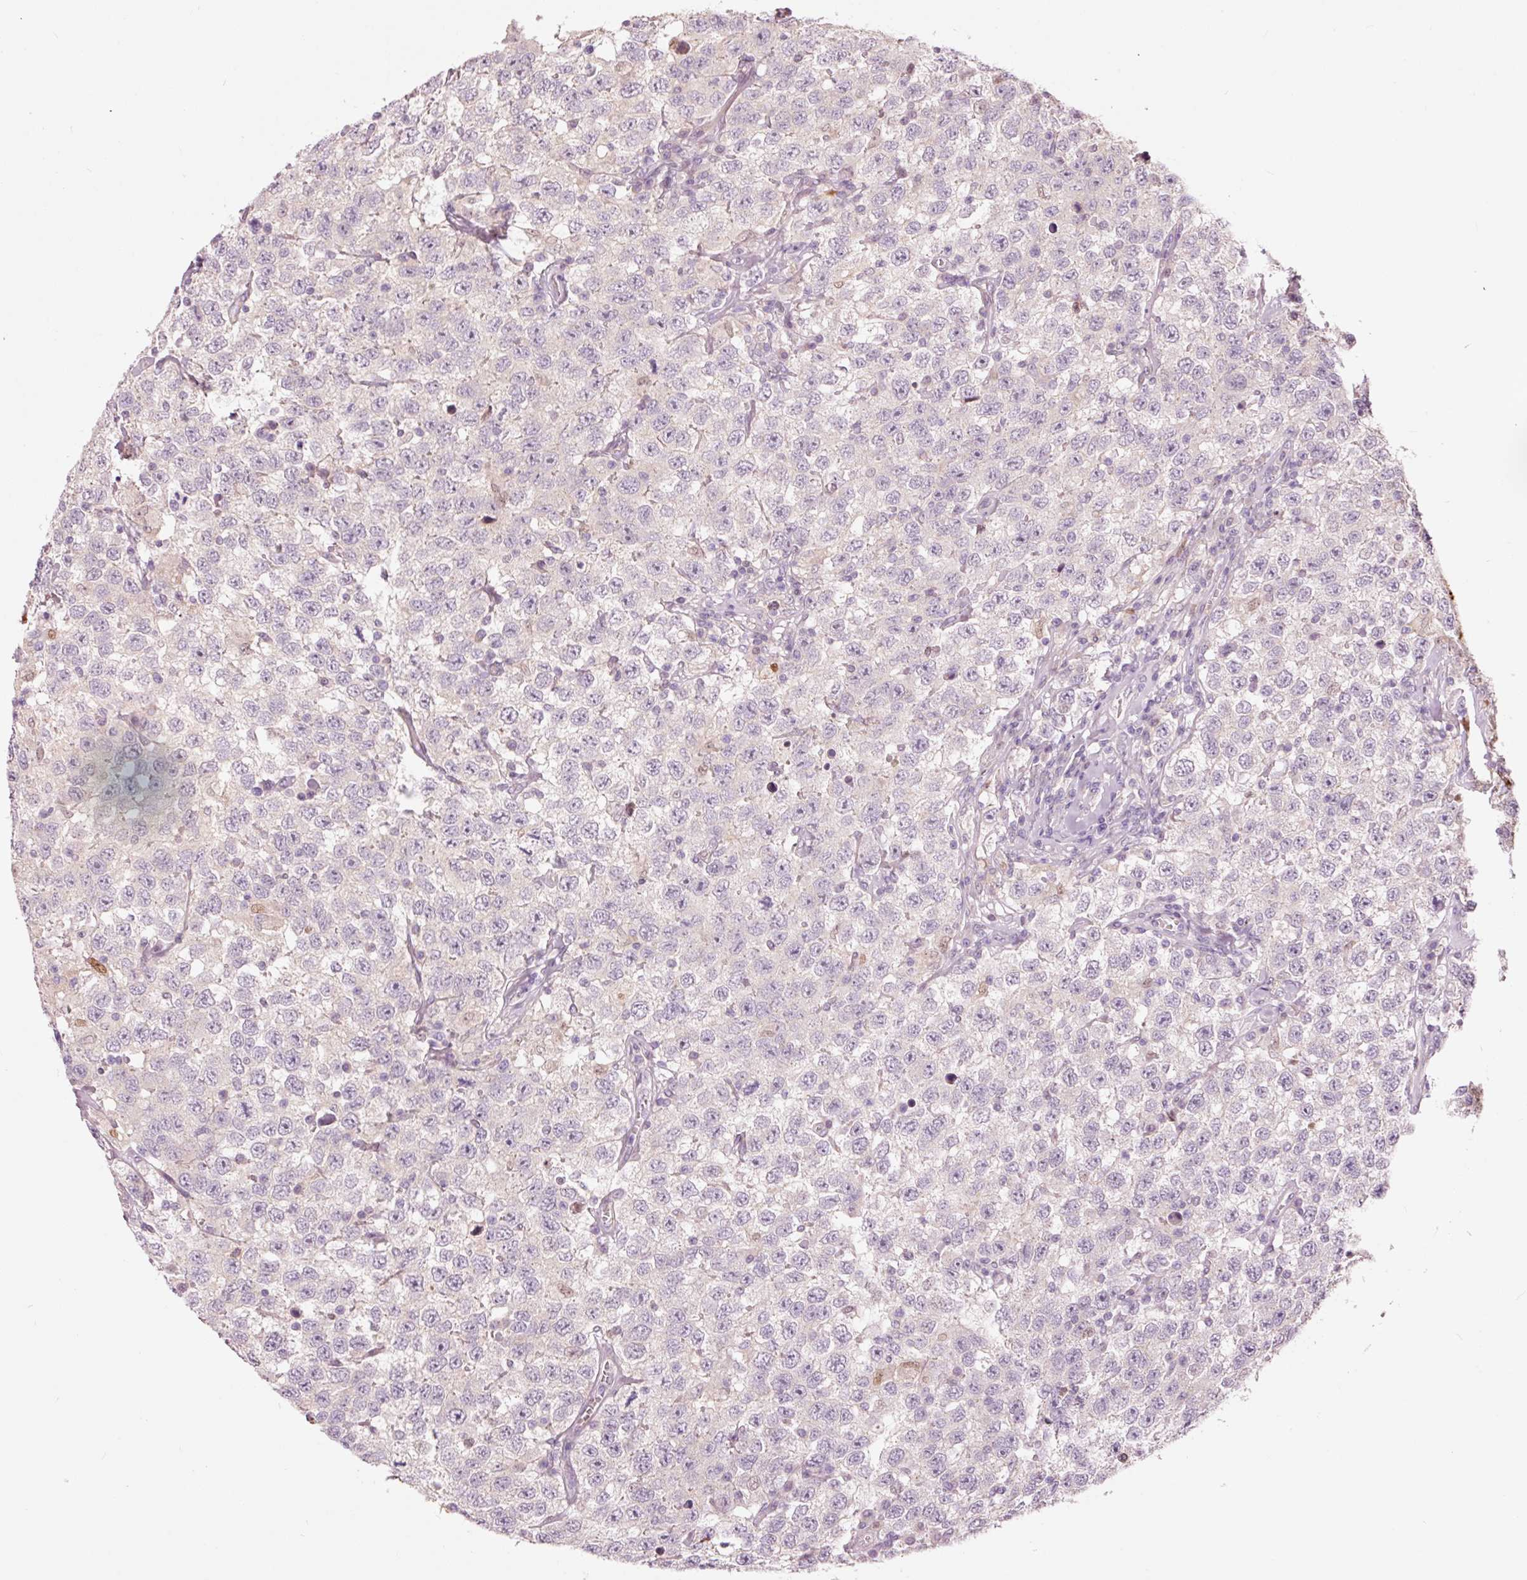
{"staining": {"intensity": "negative", "quantity": "none", "location": "none"}, "tissue": "testis cancer", "cell_type": "Tumor cells", "image_type": "cancer", "snomed": [{"axis": "morphology", "description": "Seminoma, NOS"}, {"axis": "topography", "description": "Testis"}], "caption": "A photomicrograph of human testis seminoma is negative for staining in tumor cells.", "gene": "DAPP1", "patient": {"sex": "male", "age": 41}}